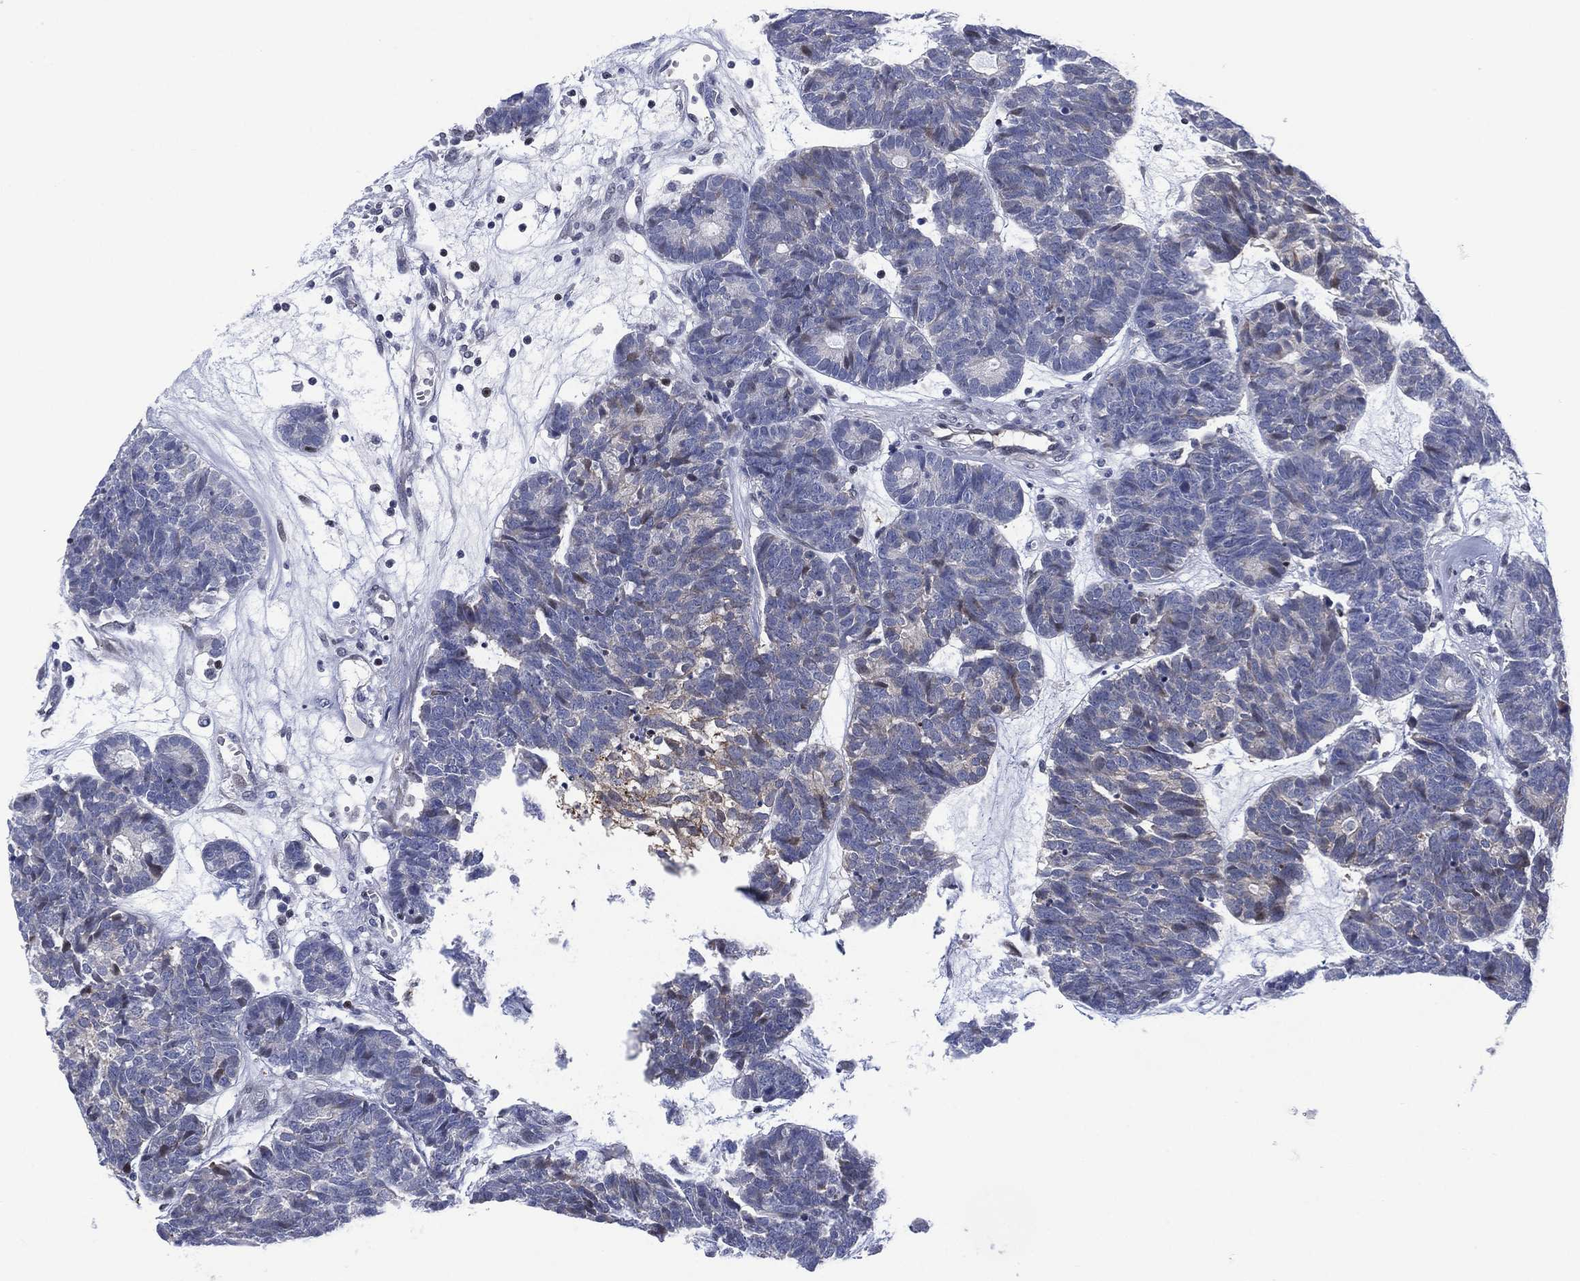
{"staining": {"intensity": "negative", "quantity": "none", "location": "none"}, "tissue": "head and neck cancer", "cell_type": "Tumor cells", "image_type": "cancer", "snomed": [{"axis": "morphology", "description": "Adenocarcinoma, NOS"}, {"axis": "topography", "description": "Head-Neck"}], "caption": "Adenocarcinoma (head and neck) stained for a protein using immunohistochemistry shows no expression tumor cells.", "gene": "SLC4A4", "patient": {"sex": "female", "age": 81}}